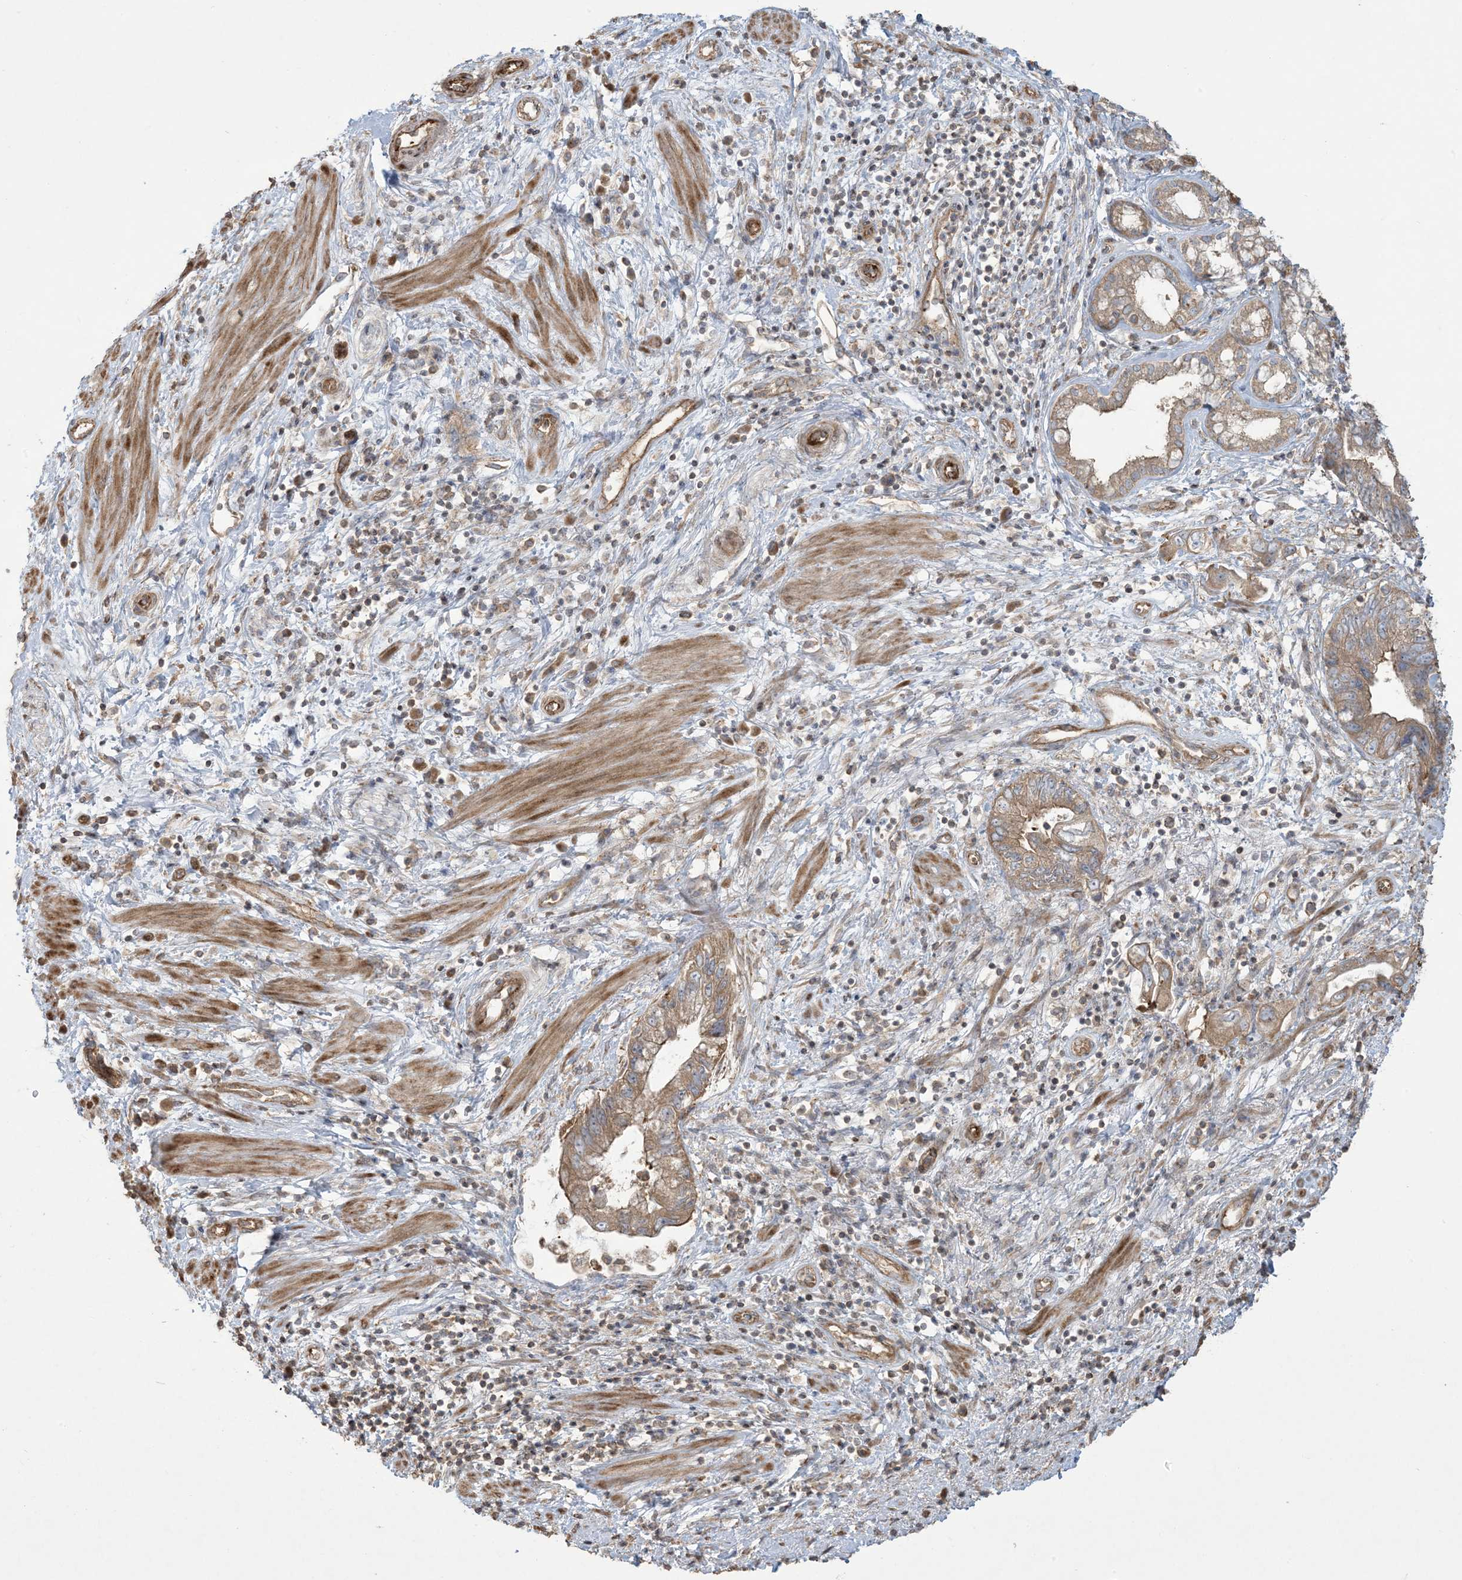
{"staining": {"intensity": "weak", "quantity": ">75%", "location": "cytoplasmic/membranous"}, "tissue": "pancreatic cancer", "cell_type": "Tumor cells", "image_type": "cancer", "snomed": [{"axis": "morphology", "description": "Adenocarcinoma, NOS"}, {"axis": "topography", "description": "Pancreas"}], "caption": "Human pancreatic adenocarcinoma stained with a protein marker displays weak staining in tumor cells.", "gene": "KLHL18", "patient": {"sex": "female", "age": 73}}